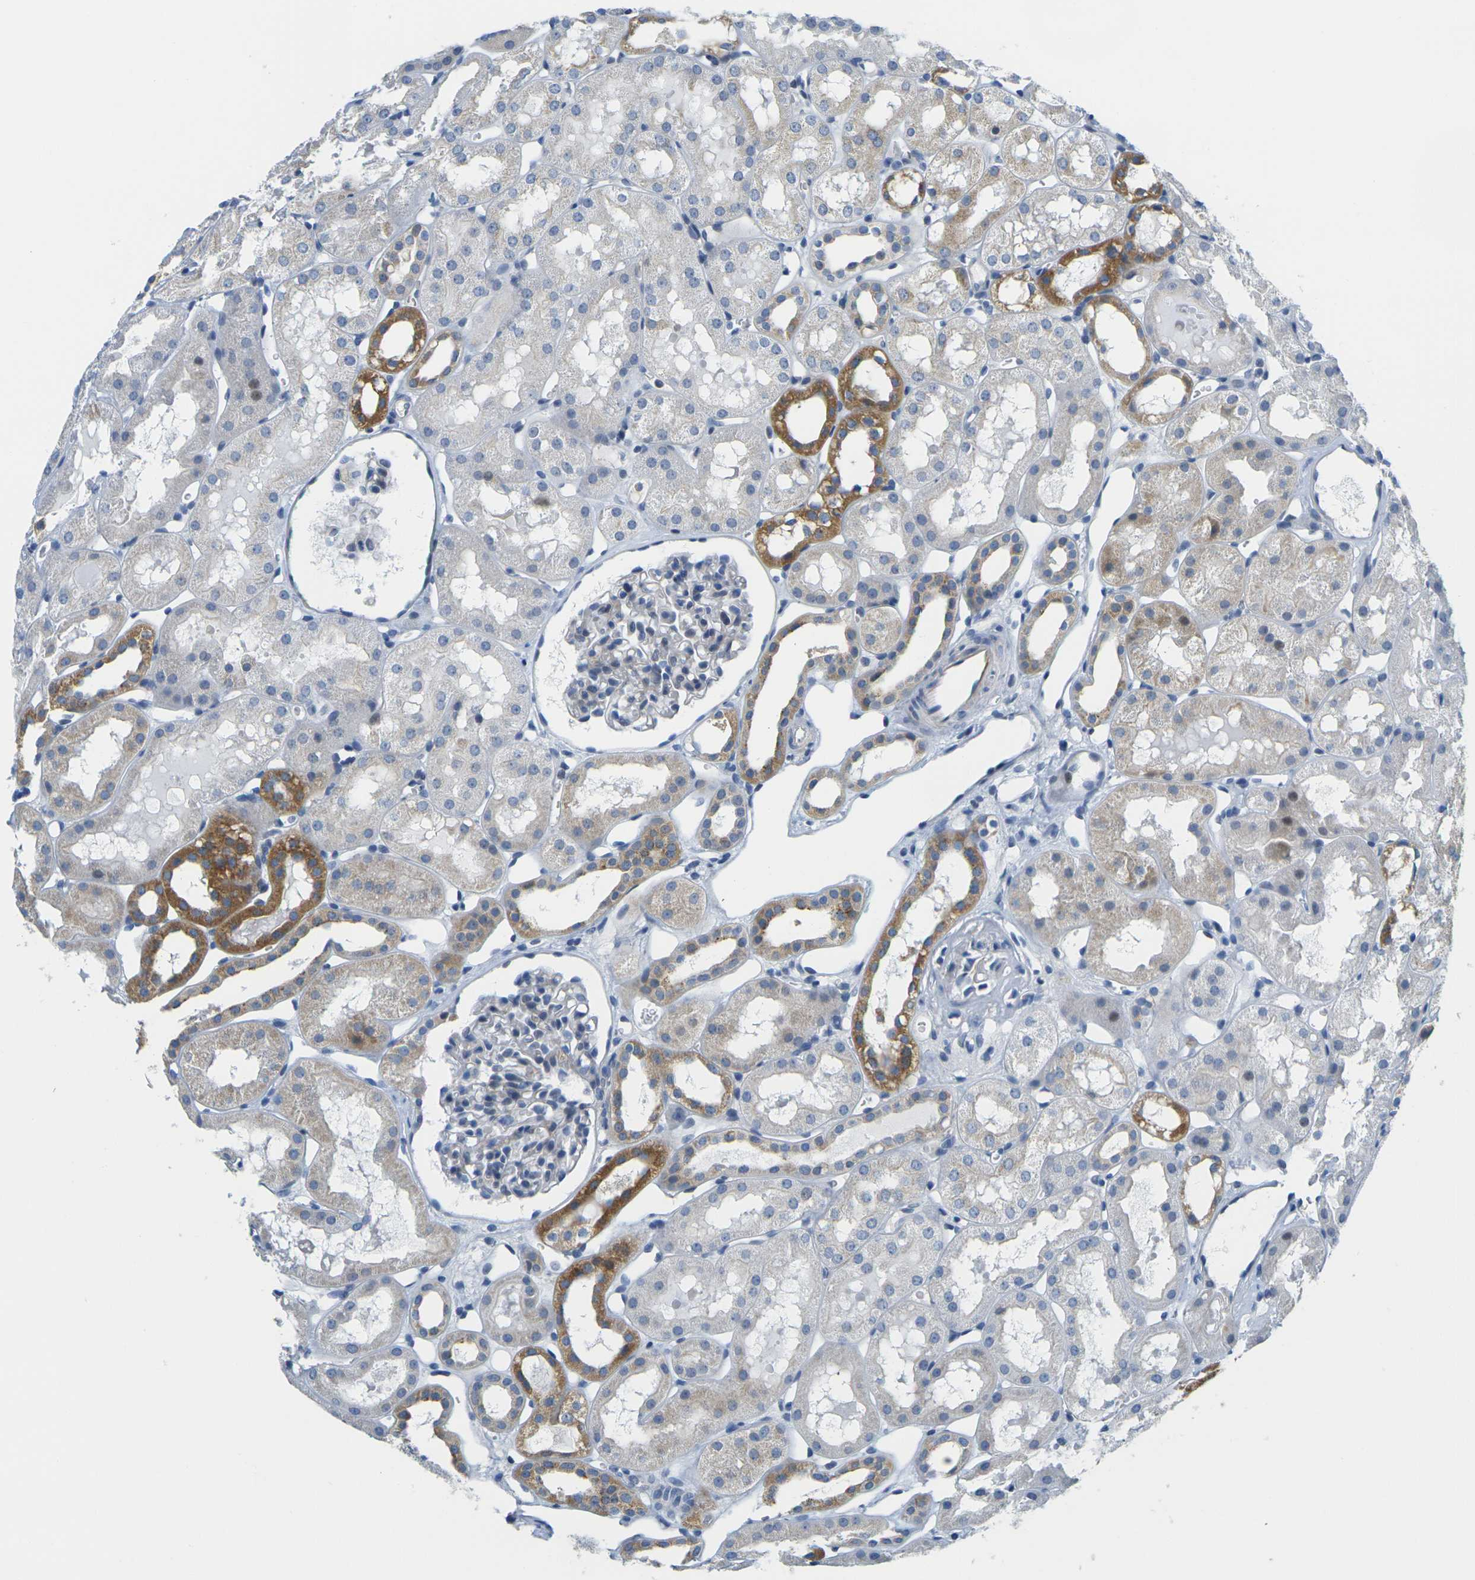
{"staining": {"intensity": "negative", "quantity": "none", "location": "none"}, "tissue": "kidney", "cell_type": "Cells in glomeruli", "image_type": "normal", "snomed": [{"axis": "morphology", "description": "Normal tissue, NOS"}, {"axis": "topography", "description": "Kidney"}, {"axis": "topography", "description": "Urinary bladder"}], "caption": "Immunohistochemistry of benign kidney displays no staining in cells in glomeruli.", "gene": "OTOF", "patient": {"sex": "male", "age": 16}}